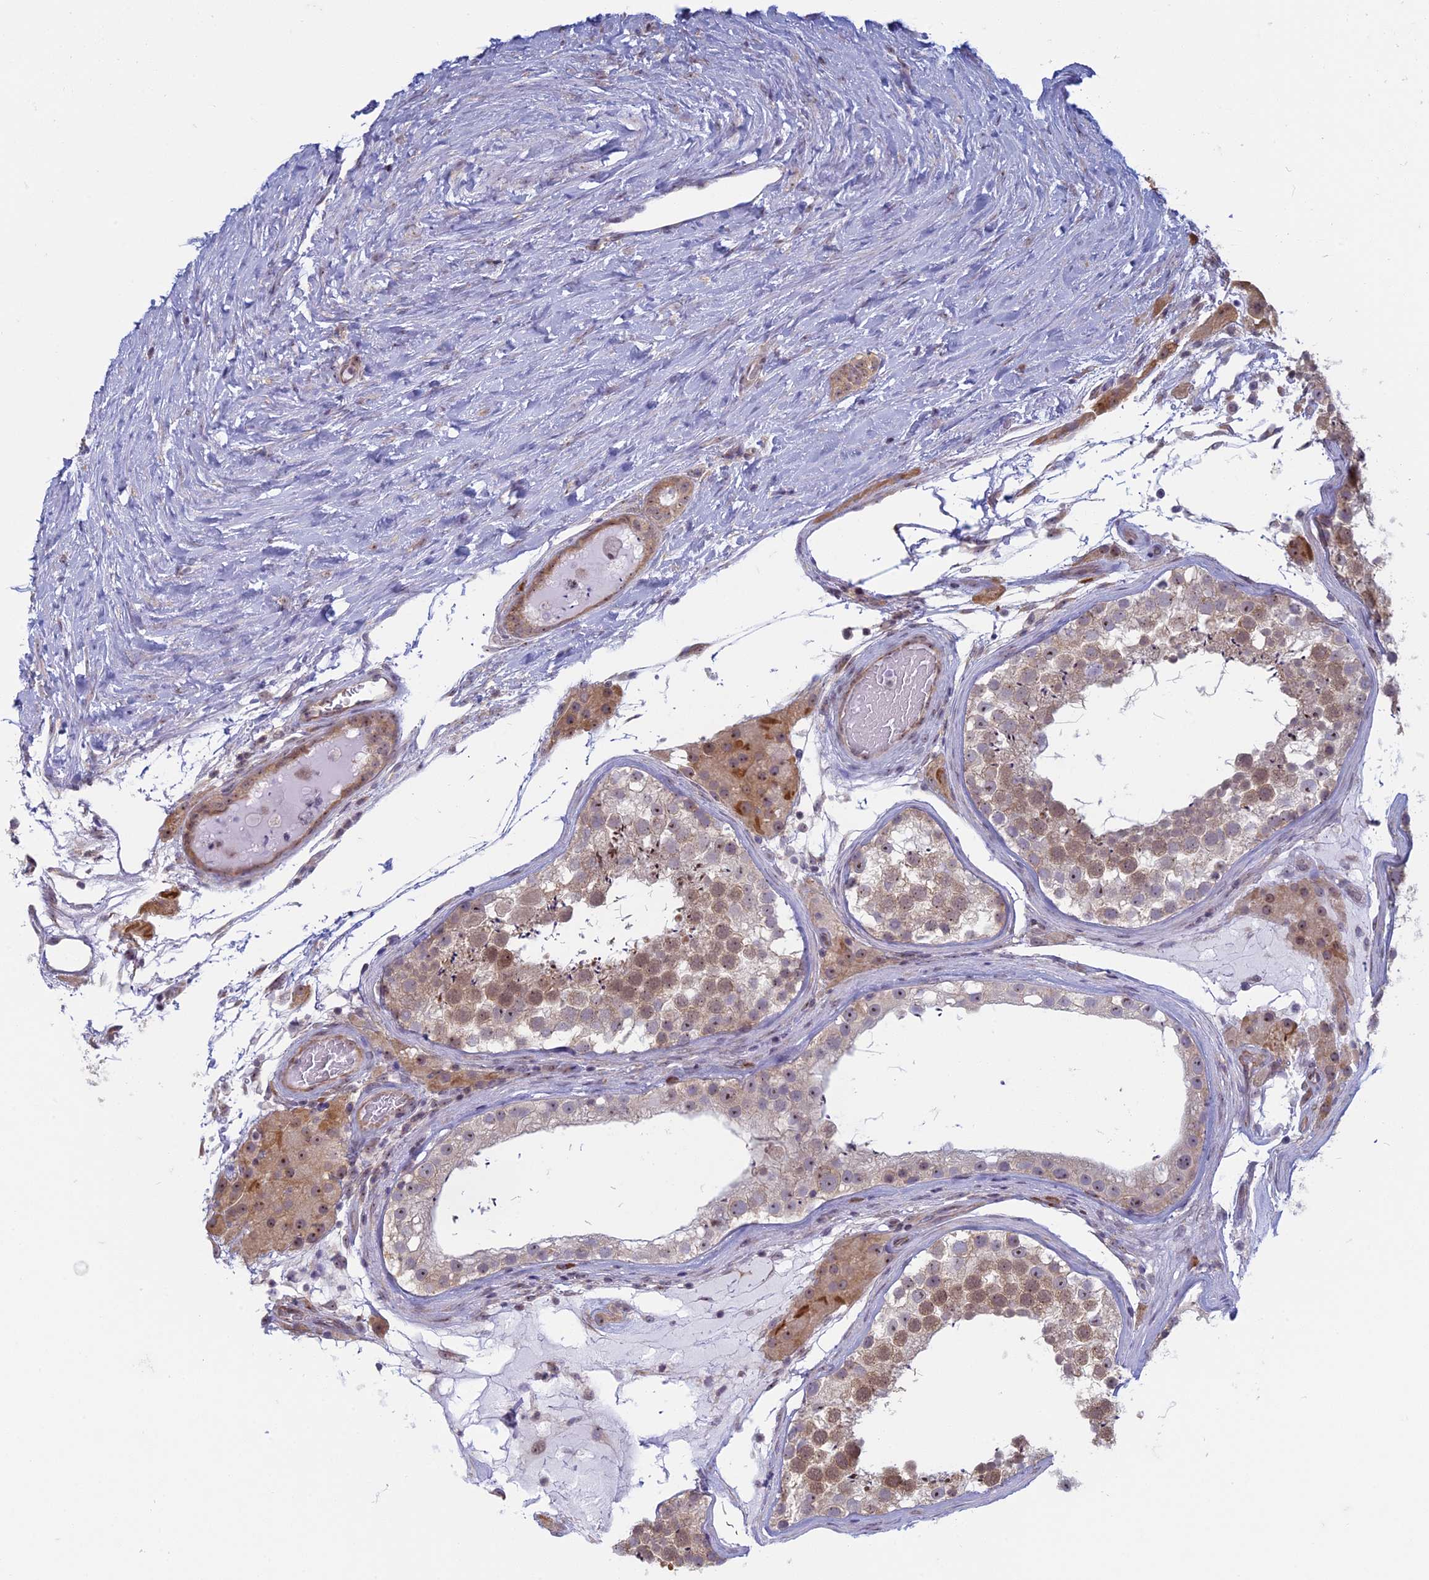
{"staining": {"intensity": "moderate", "quantity": "25%-75%", "location": "cytoplasmic/membranous,nuclear"}, "tissue": "testis", "cell_type": "Cells in seminiferous ducts", "image_type": "normal", "snomed": [{"axis": "morphology", "description": "Normal tissue, NOS"}, {"axis": "topography", "description": "Testis"}], "caption": "DAB (3,3'-diaminobenzidine) immunohistochemical staining of normal testis shows moderate cytoplasmic/membranous,nuclear protein staining in approximately 25%-75% of cells in seminiferous ducts.", "gene": "RPS19BP1", "patient": {"sex": "male", "age": 46}}